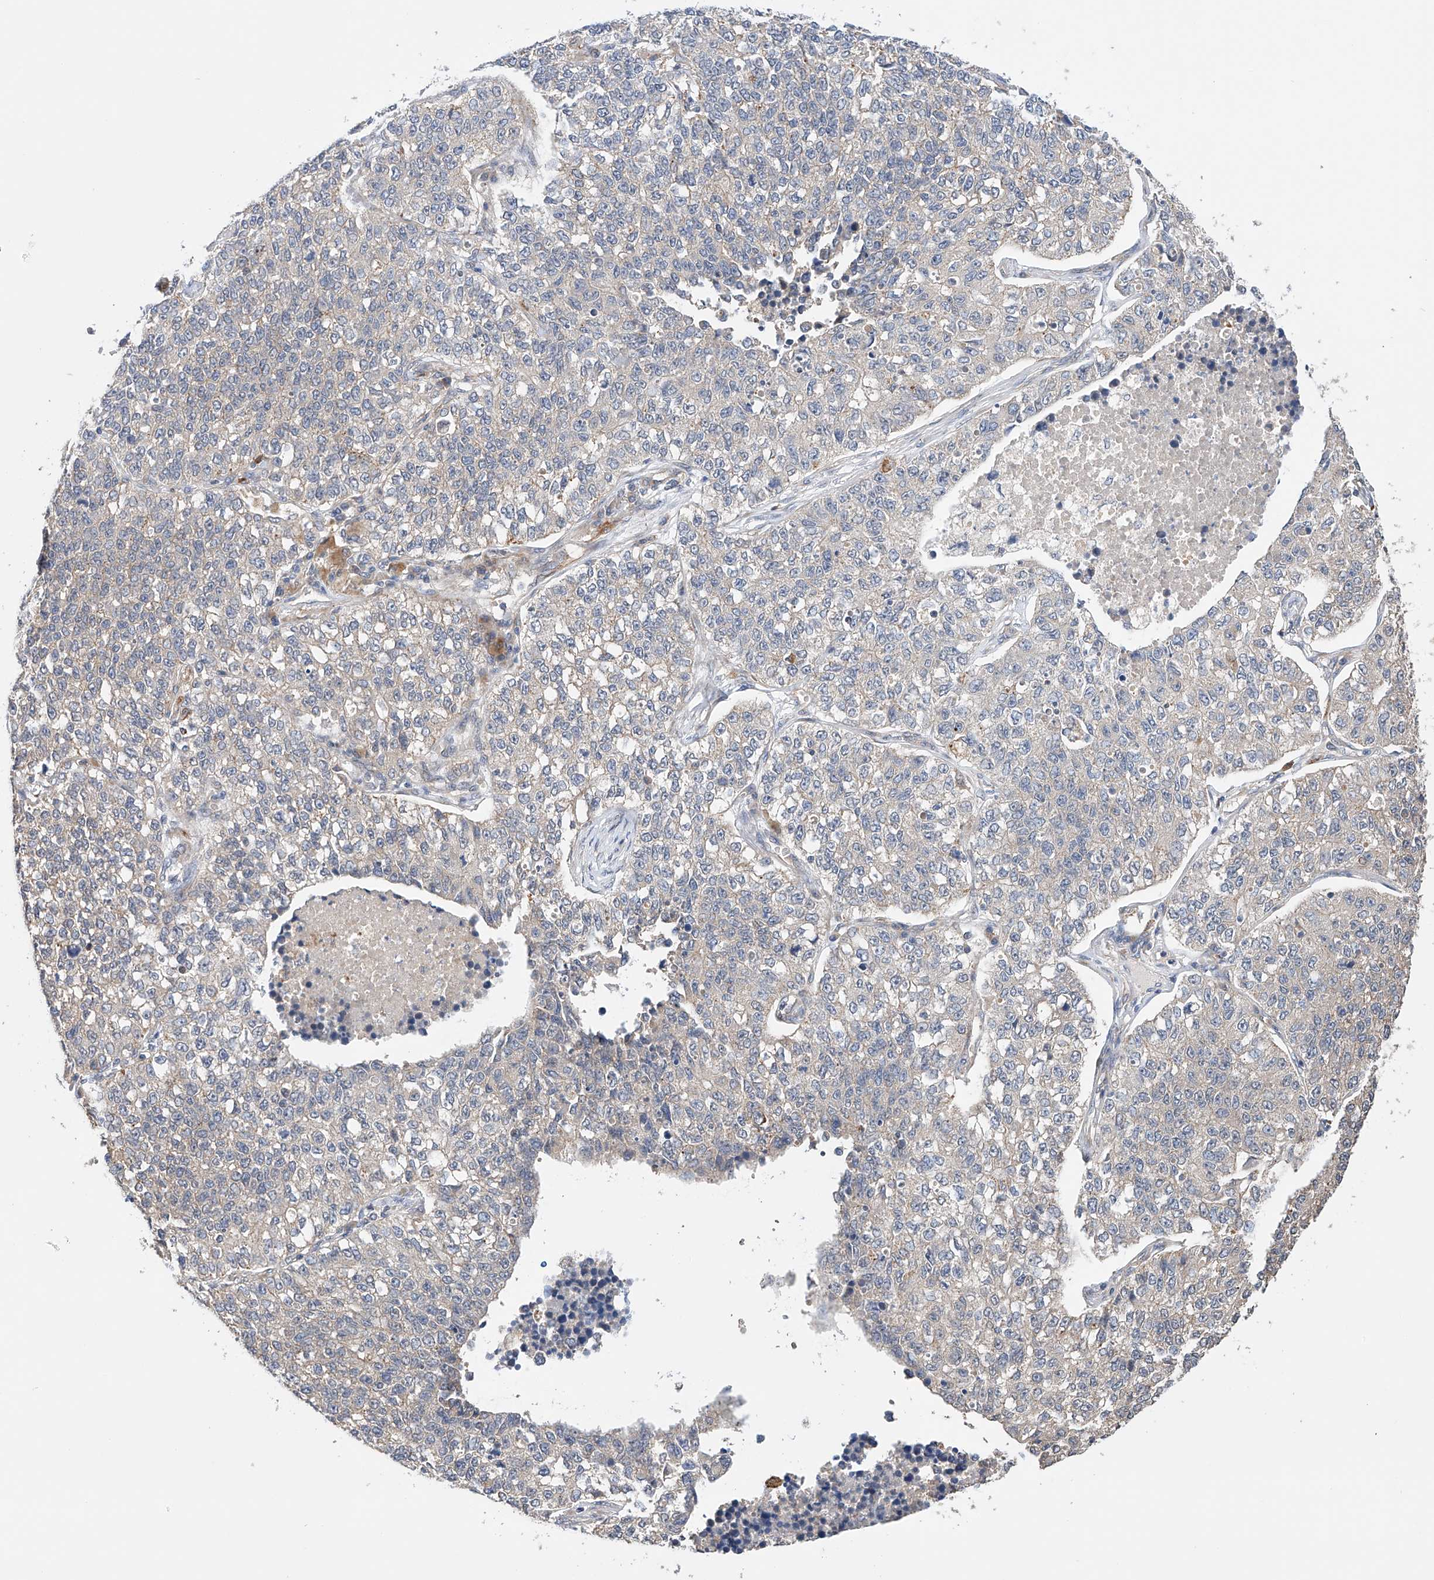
{"staining": {"intensity": "negative", "quantity": "none", "location": "none"}, "tissue": "lung cancer", "cell_type": "Tumor cells", "image_type": "cancer", "snomed": [{"axis": "morphology", "description": "Adenocarcinoma, NOS"}, {"axis": "topography", "description": "Lung"}], "caption": "This micrograph is of adenocarcinoma (lung) stained with immunohistochemistry (IHC) to label a protein in brown with the nuclei are counter-stained blue. There is no positivity in tumor cells. The staining was performed using DAB to visualize the protein expression in brown, while the nuclei were stained in blue with hematoxylin (Magnification: 20x).", "gene": "ZFHX2", "patient": {"sex": "male", "age": 49}}